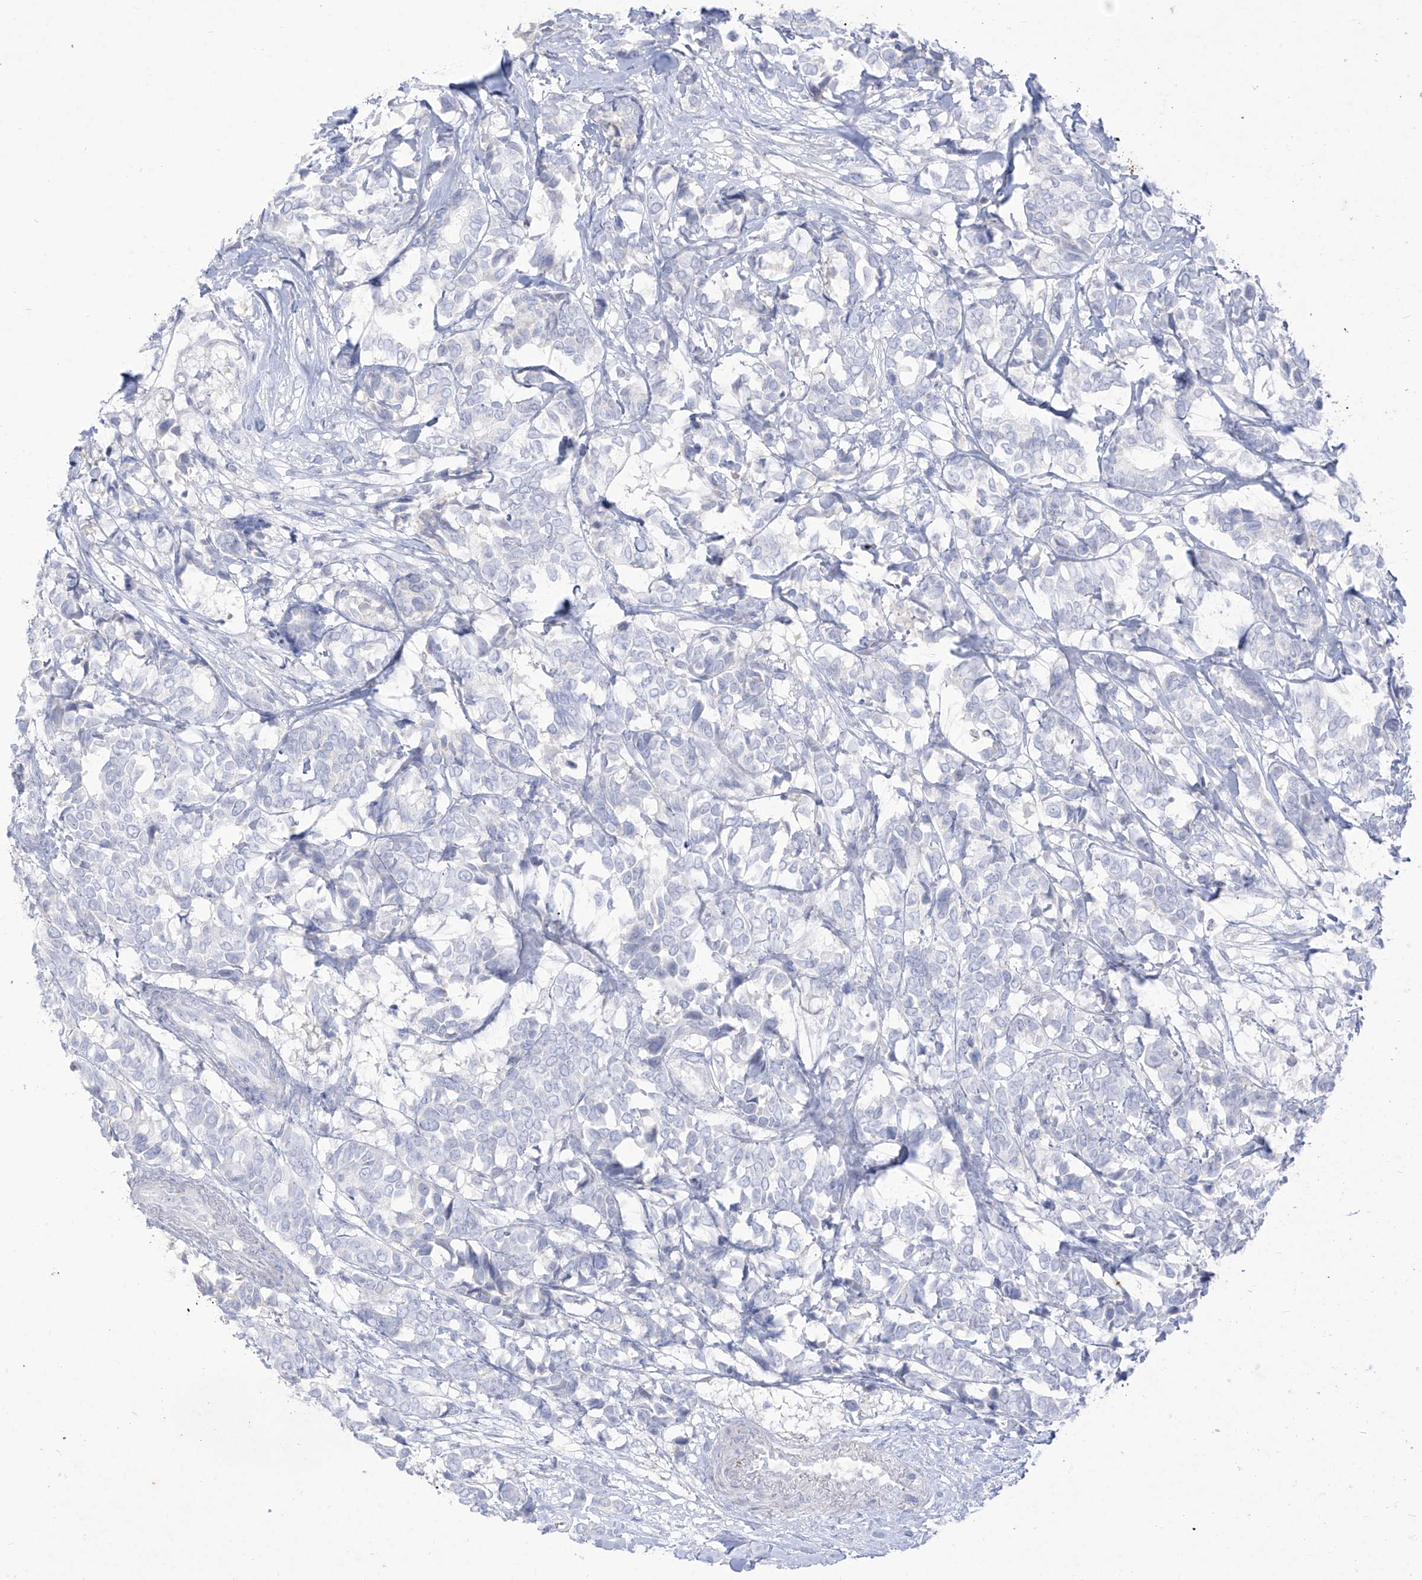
{"staining": {"intensity": "negative", "quantity": "none", "location": "none"}, "tissue": "breast cancer", "cell_type": "Tumor cells", "image_type": "cancer", "snomed": [{"axis": "morphology", "description": "Duct carcinoma"}, {"axis": "topography", "description": "Breast"}], "caption": "Image shows no significant protein expression in tumor cells of breast cancer (intraductal carcinoma).", "gene": "TGM4", "patient": {"sex": "female", "age": 87}}